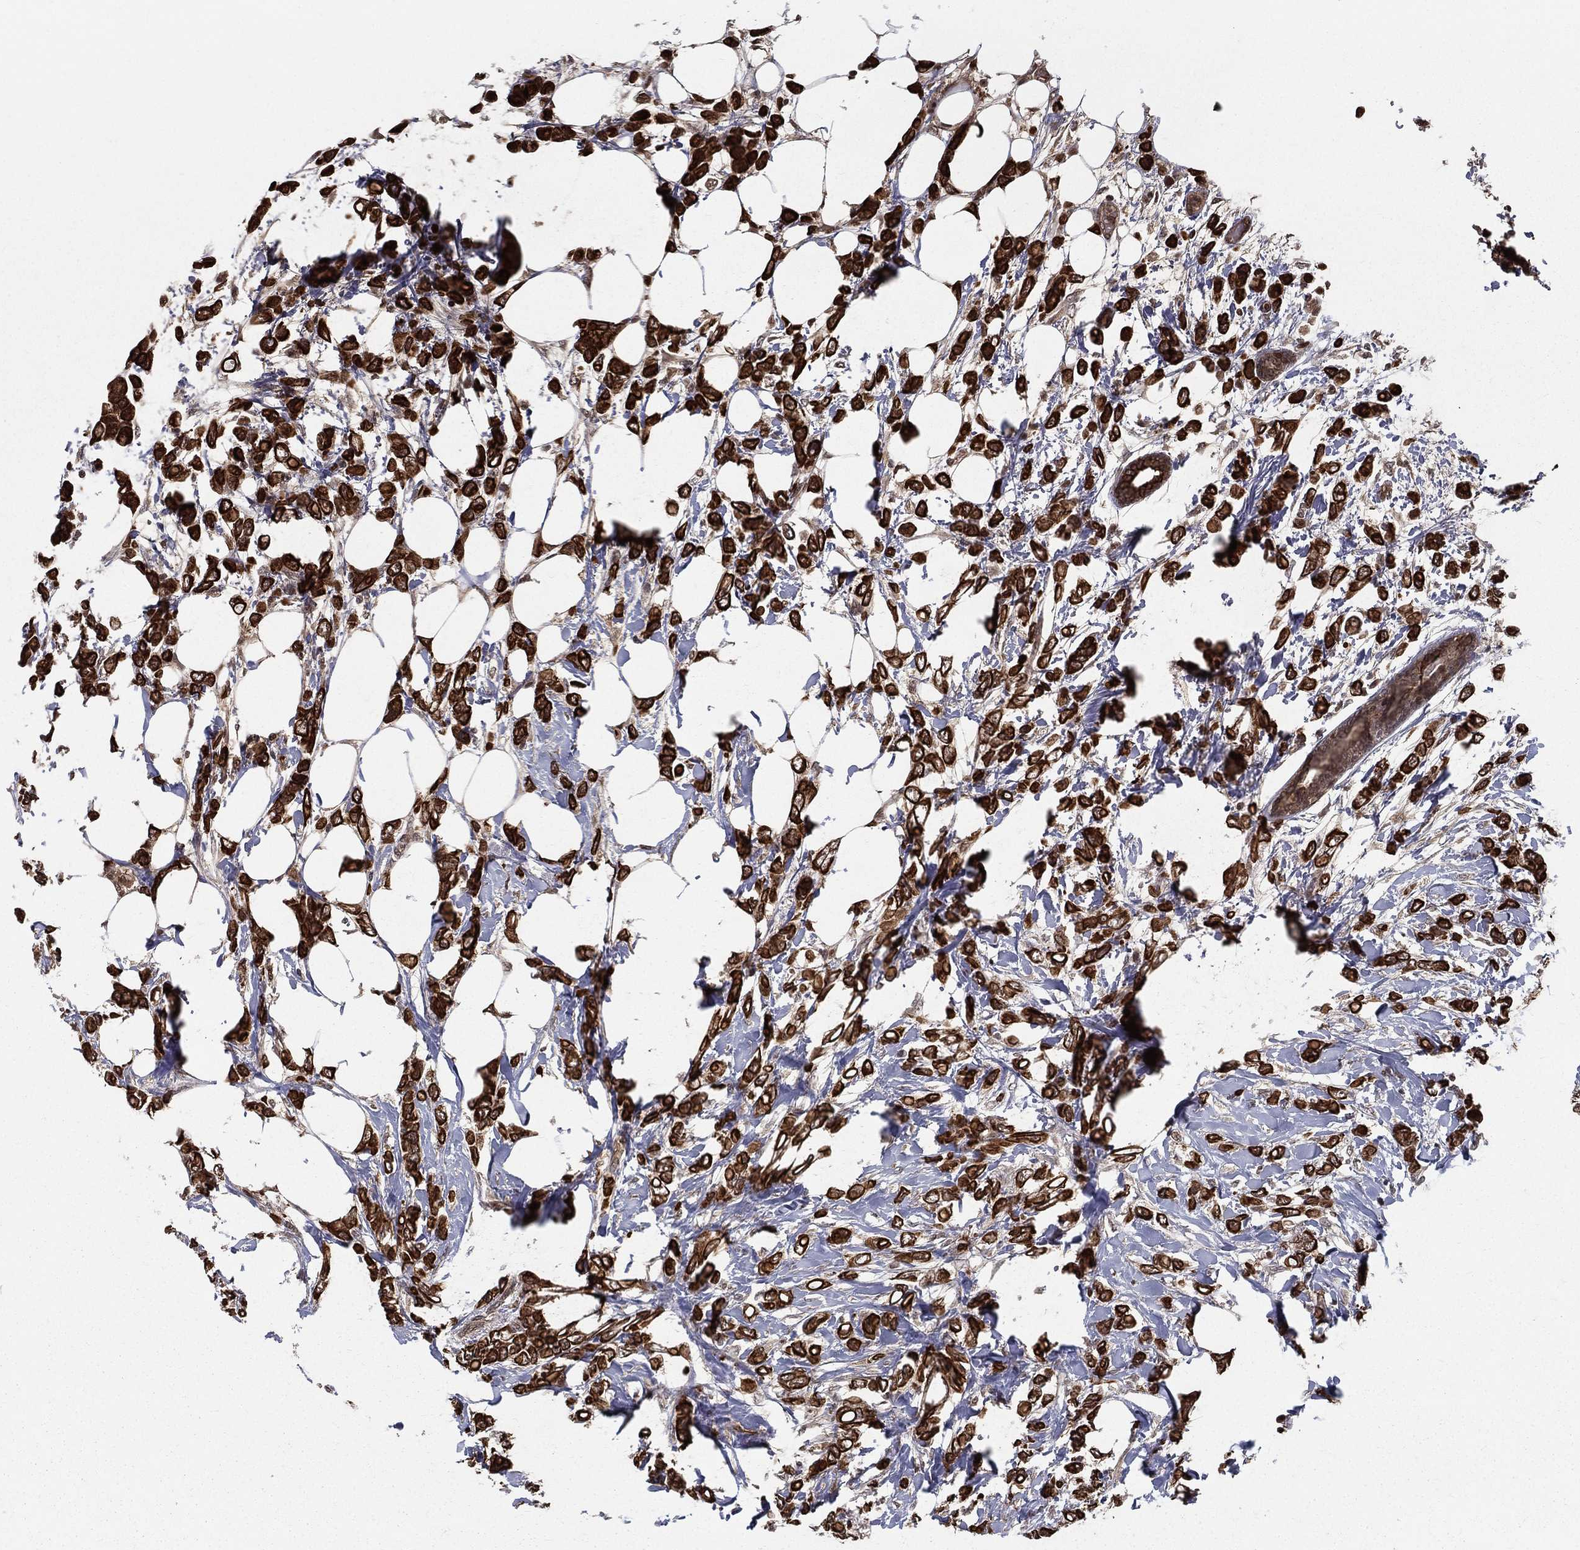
{"staining": {"intensity": "strong", "quantity": ">75%", "location": "cytoplasmic/membranous"}, "tissue": "breast cancer", "cell_type": "Tumor cells", "image_type": "cancer", "snomed": [{"axis": "morphology", "description": "Lobular carcinoma"}, {"axis": "topography", "description": "Breast"}], "caption": "This photomicrograph shows breast cancer (lobular carcinoma) stained with immunohistochemistry (IHC) to label a protein in brown. The cytoplasmic/membranous of tumor cells show strong positivity for the protein. Nuclei are counter-stained blue.", "gene": "SLC6A6", "patient": {"sex": "female", "age": 66}}